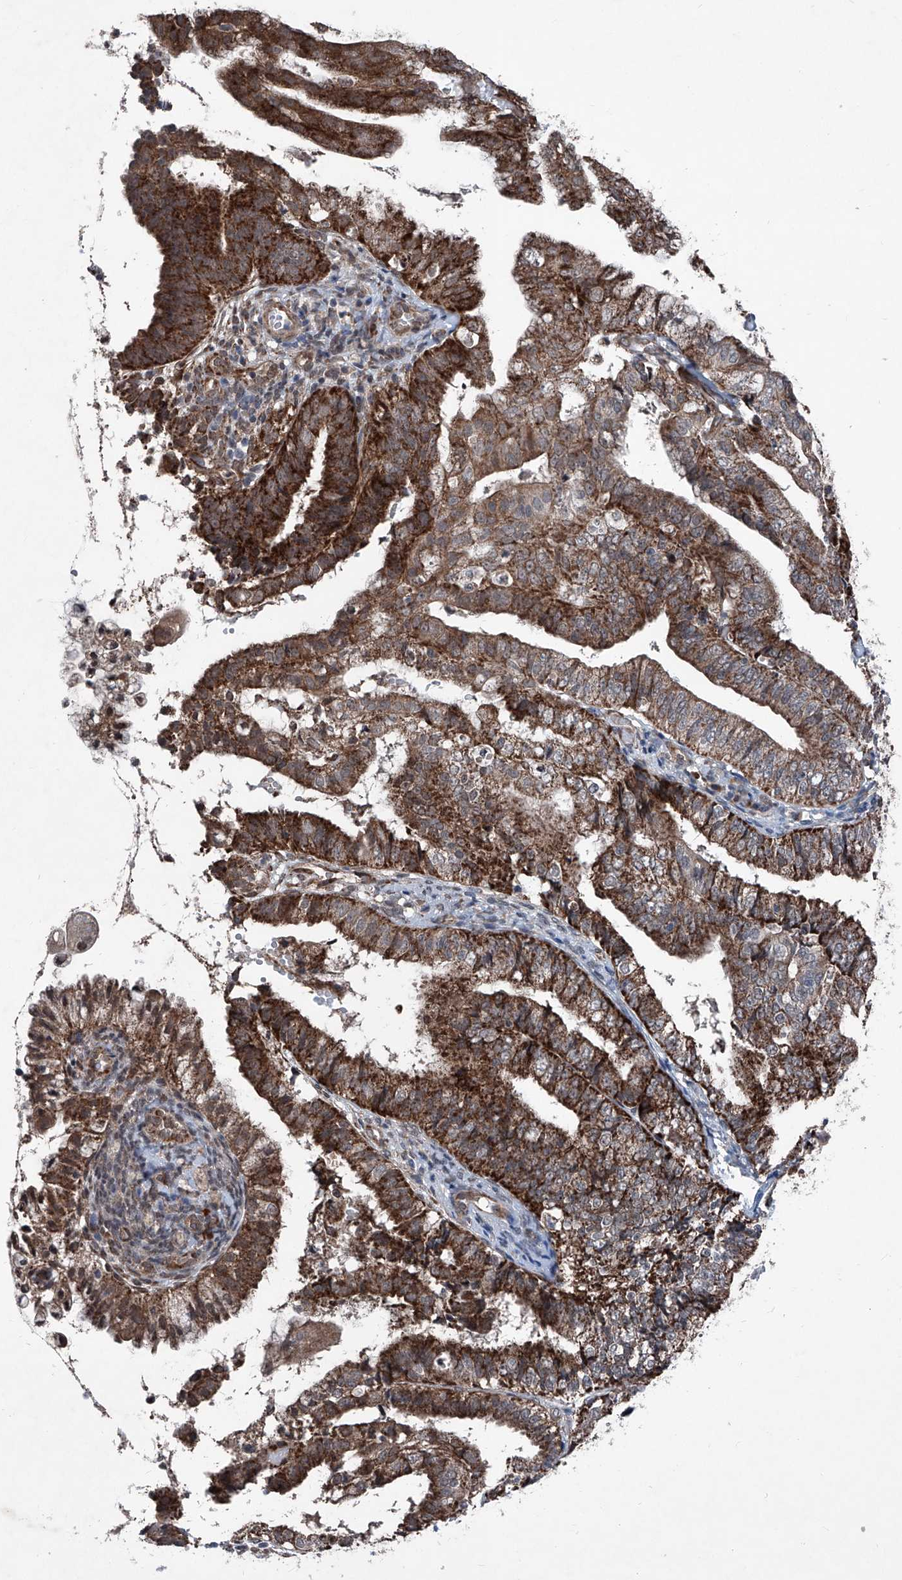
{"staining": {"intensity": "strong", "quantity": ">75%", "location": "cytoplasmic/membranous"}, "tissue": "endometrial cancer", "cell_type": "Tumor cells", "image_type": "cancer", "snomed": [{"axis": "morphology", "description": "Adenocarcinoma, NOS"}, {"axis": "topography", "description": "Endometrium"}], "caption": "A high amount of strong cytoplasmic/membranous expression is seen in about >75% of tumor cells in adenocarcinoma (endometrial) tissue.", "gene": "COA7", "patient": {"sex": "female", "age": 63}}